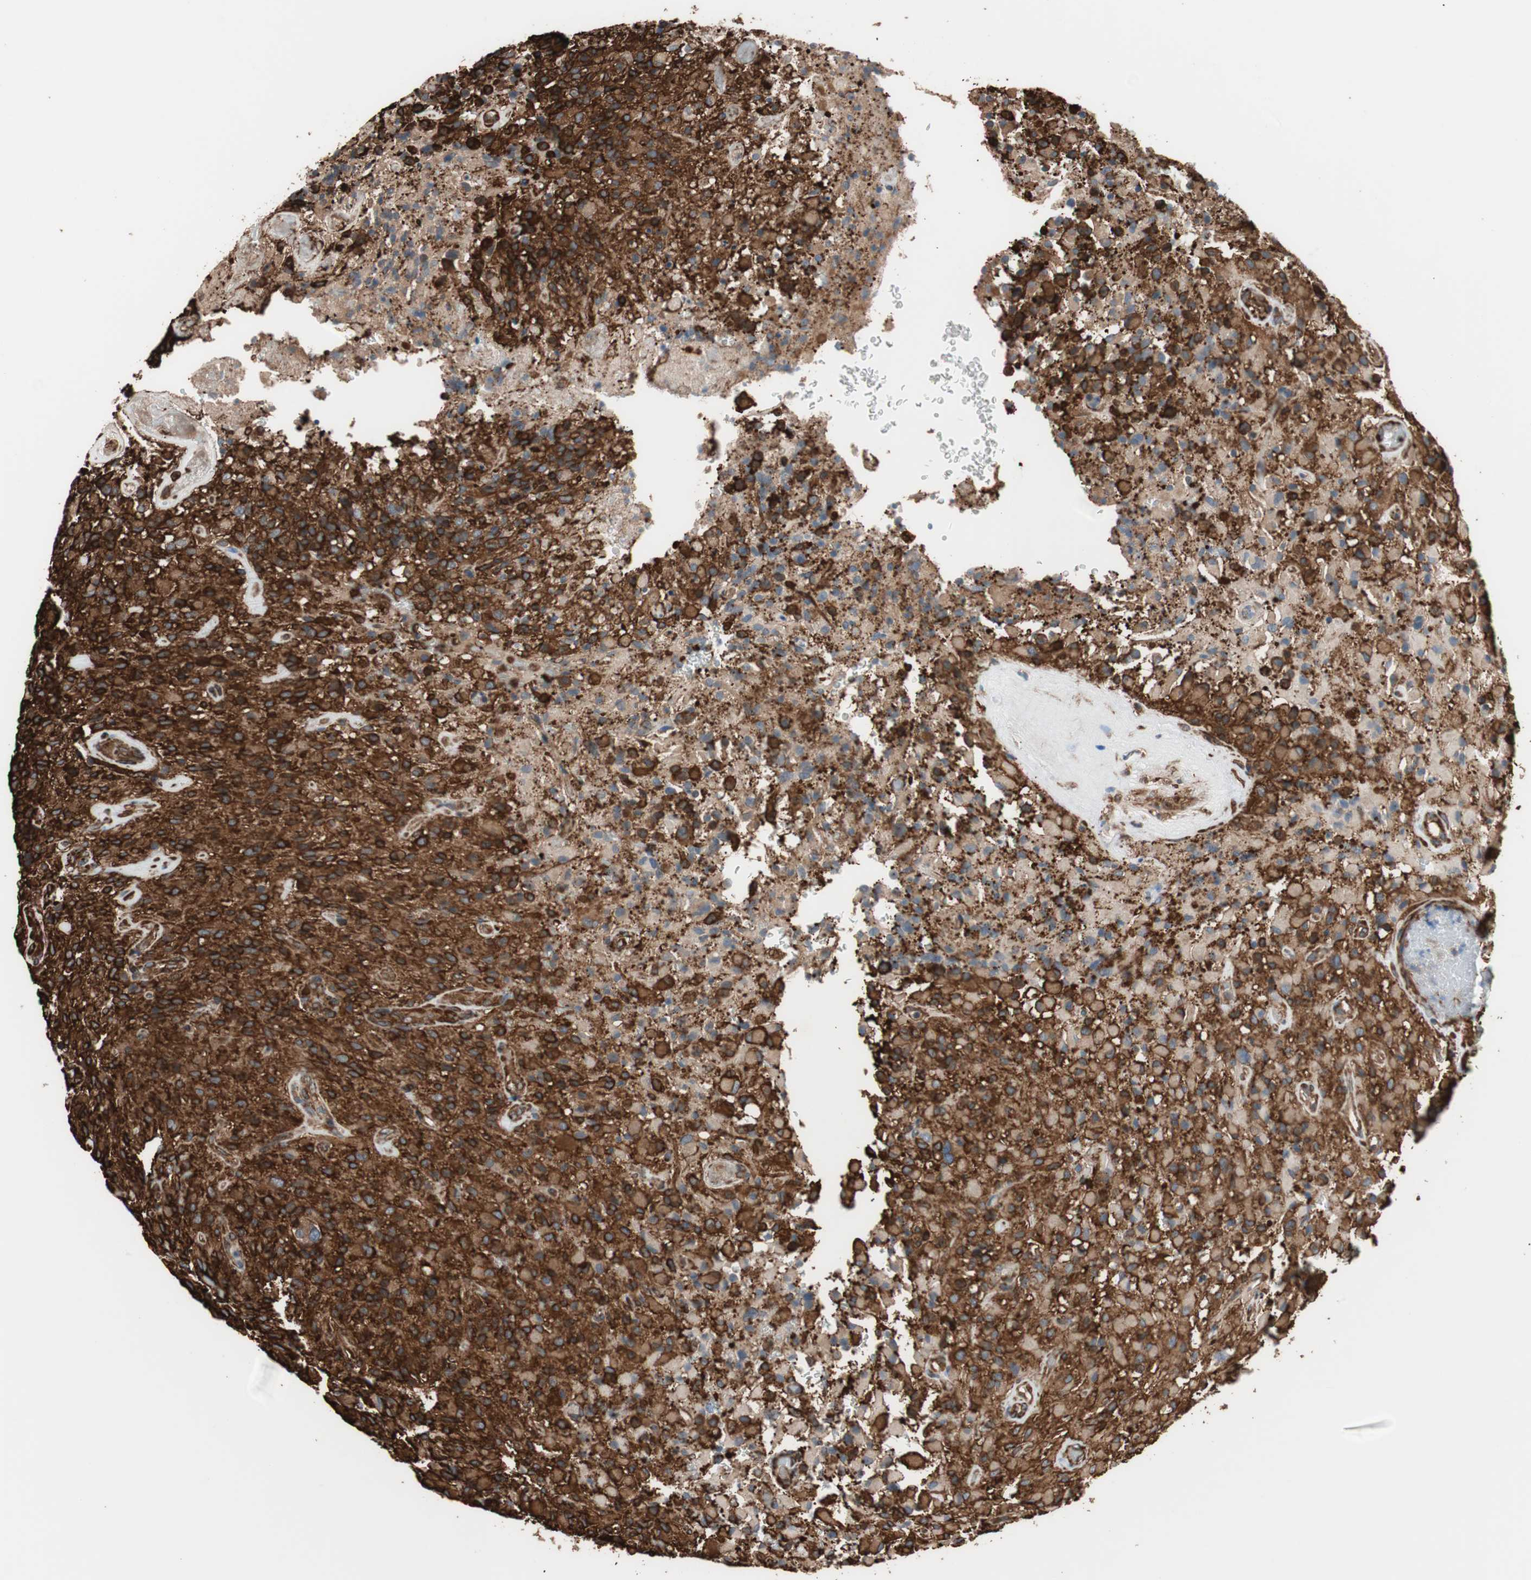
{"staining": {"intensity": "strong", "quantity": ">75%", "location": "cytoplasmic/membranous"}, "tissue": "glioma", "cell_type": "Tumor cells", "image_type": "cancer", "snomed": [{"axis": "morphology", "description": "Glioma, malignant, High grade"}, {"axis": "topography", "description": "Brain"}], "caption": "Human glioma stained for a protein (brown) reveals strong cytoplasmic/membranous positive positivity in approximately >75% of tumor cells.", "gene": "GPSM2", "patient": {"sex": "male", "age": 71}}